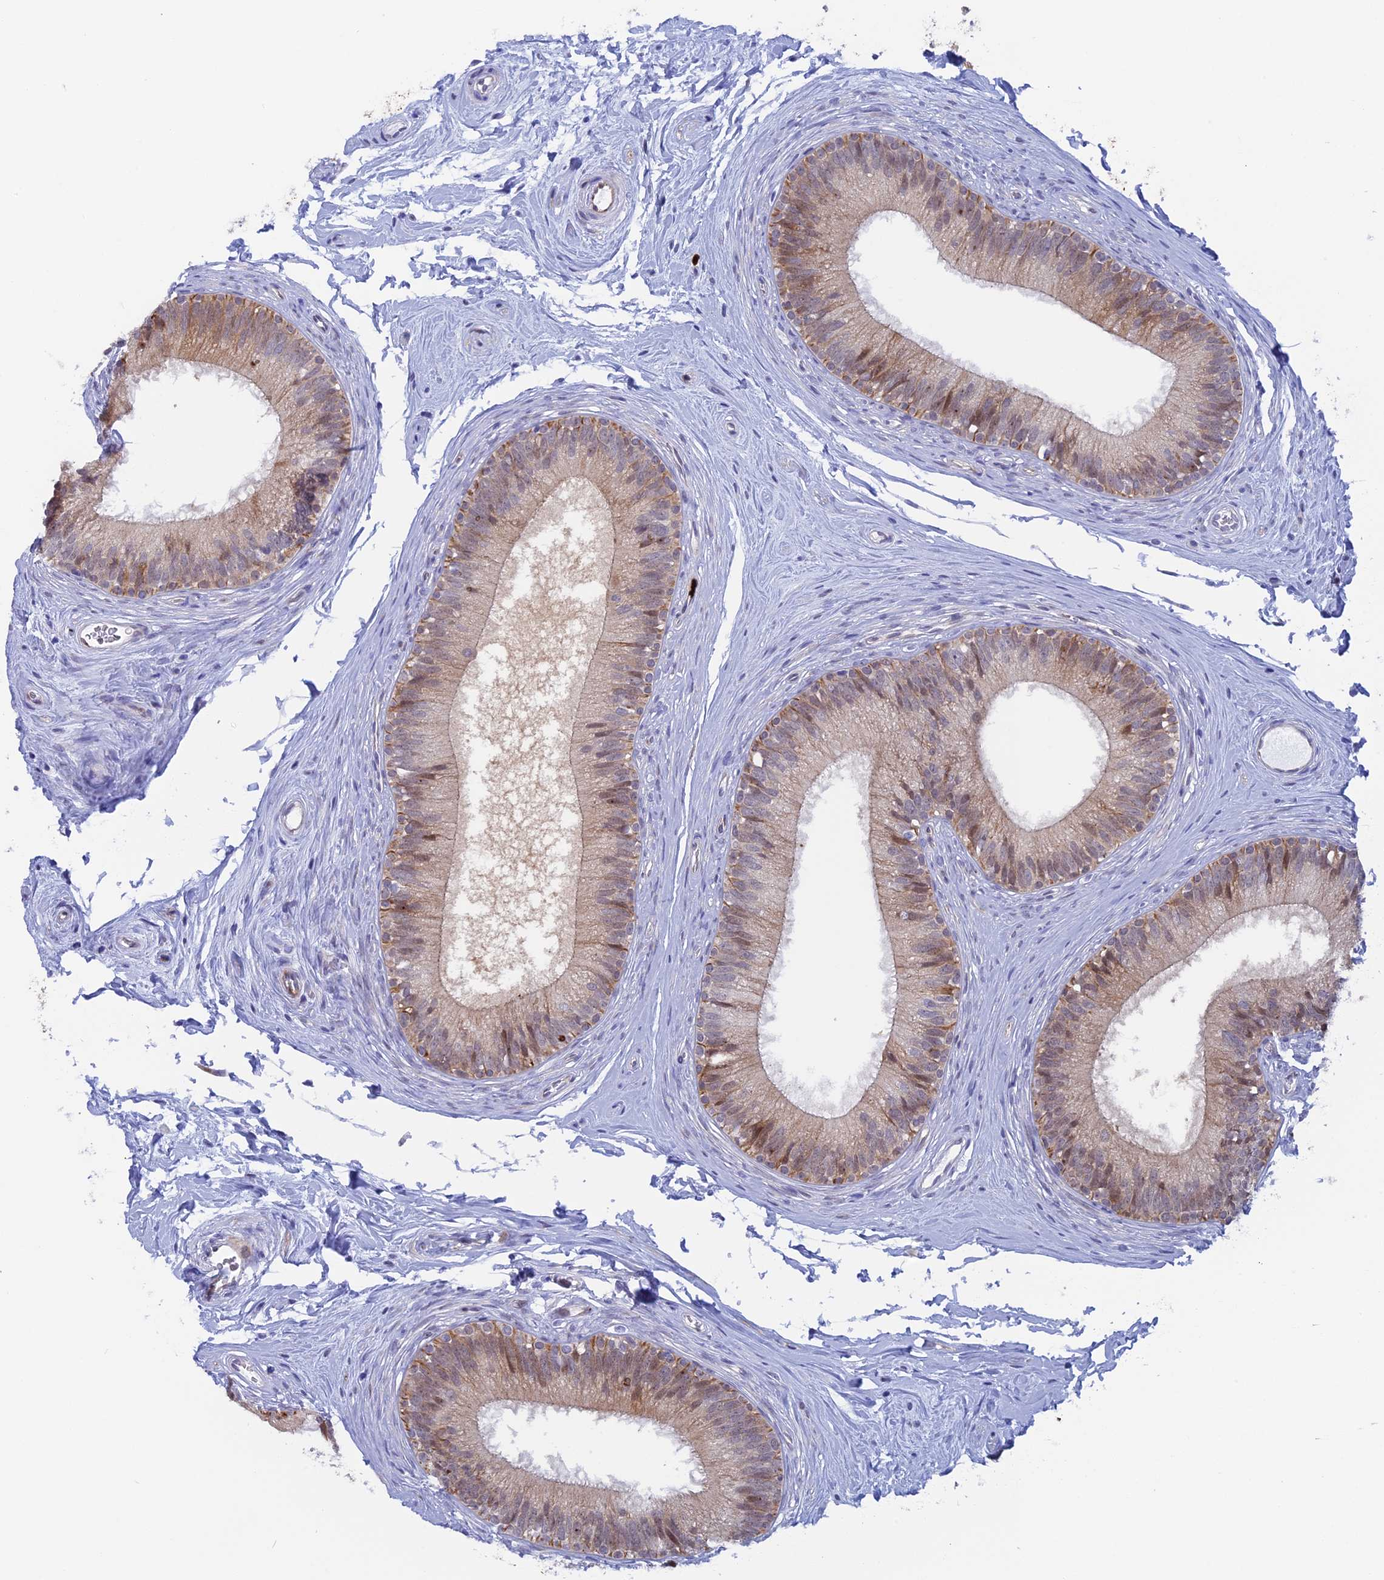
{"staining": {"intensity": "moderate", "quantity": "25%-75%", "location": "cytoplasmic/membranous,nuclear"}, "tissue": "epididymis", "cell_type": "Glandular cells", "image_type": "normal", "snomed": [{"axis": "morphology", "description": "Normal tissue, NOS"}, {"axis": "topography", "description": "Epididymis"}], "caption": "An IHC histopathology image of benign tissue is shown. Protein staining in brown highlights moderate cytoplasmic/membranous,nuclear positivity in epididymis within glandular cells.", "gene": "SLC26A1", "patient": {"sex": "male", "age": 33}}